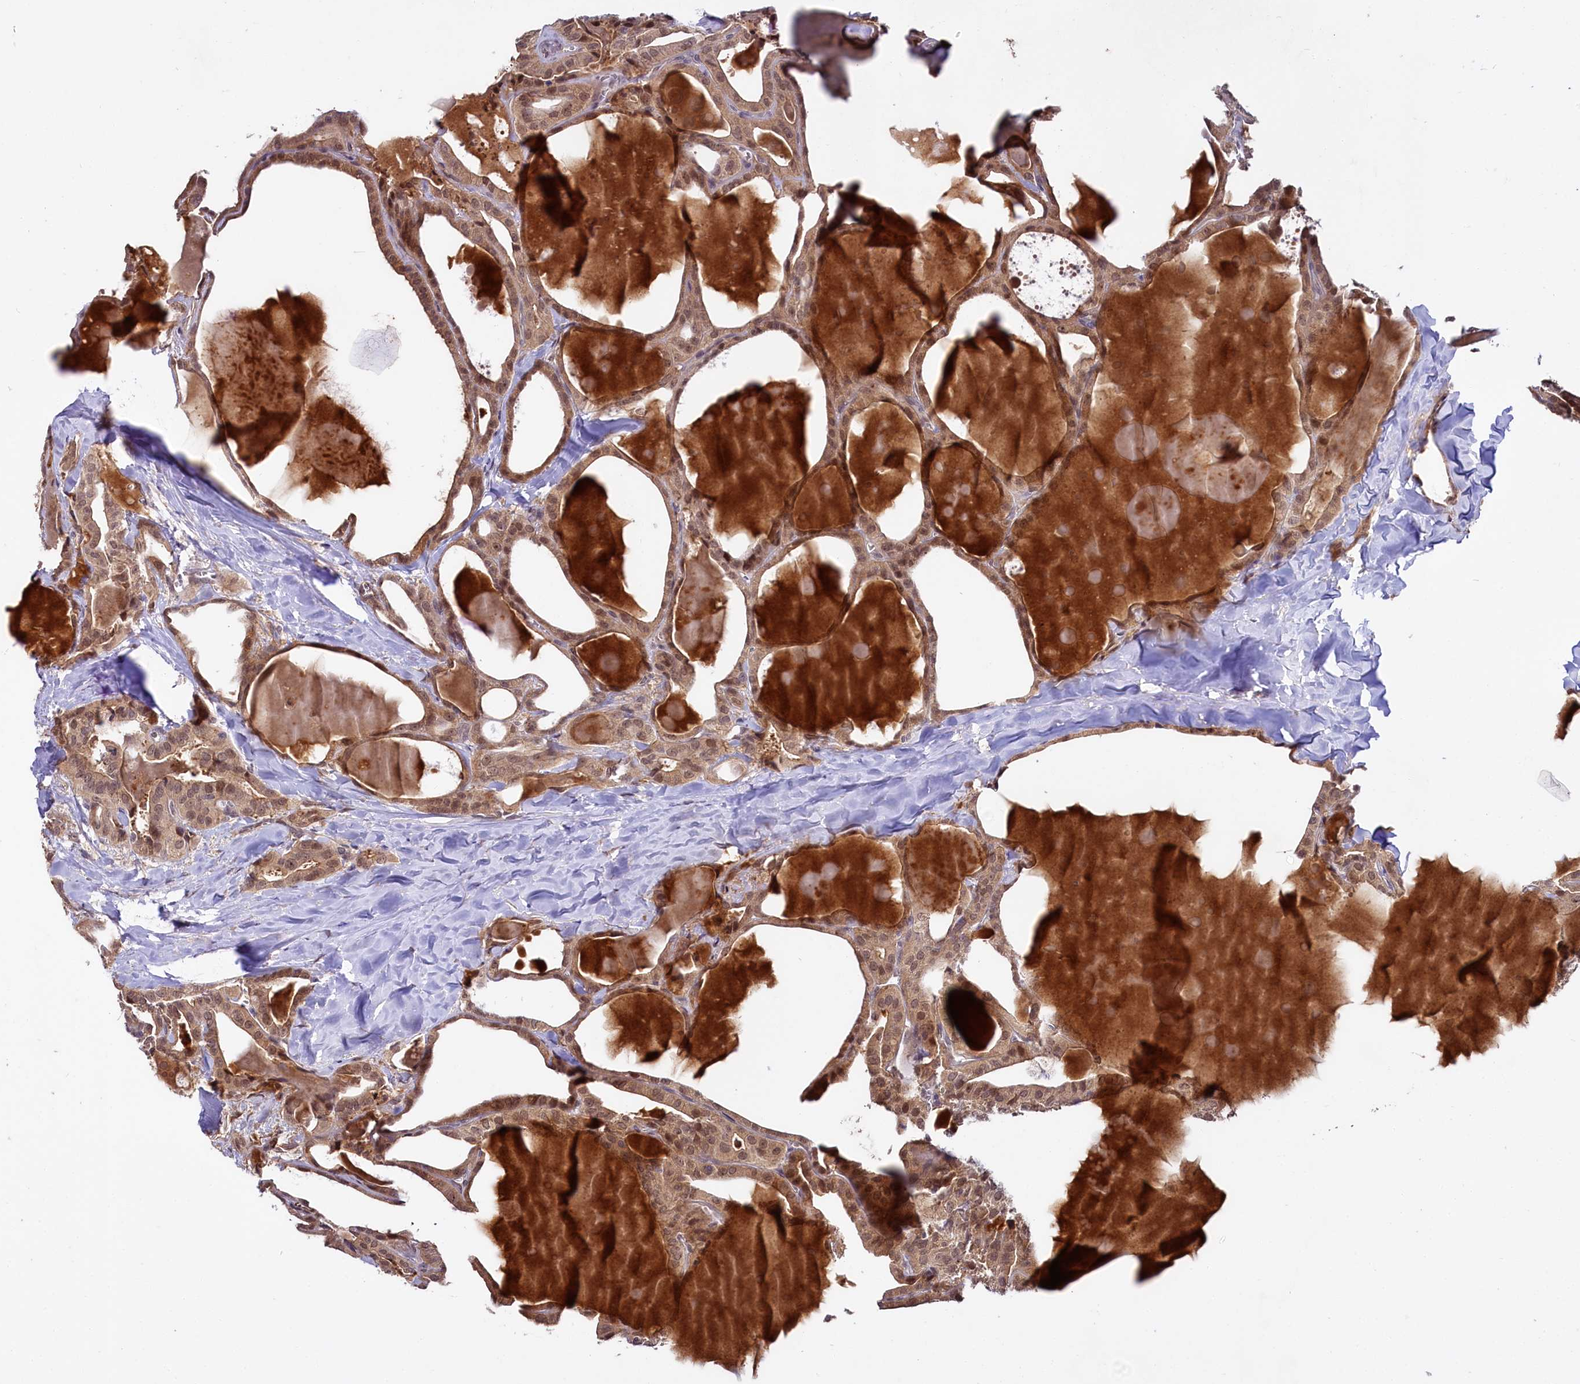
{"staining": {"intensity": "moderate", "quantity": ">75%", "location": "cytoplasmic/membranous,nuclear"}, "tissue": "thyroid cancer", "cell_type": "Tumor cells", "image_type": "cancer", "snomed": [{"axis": "morphology", "description": "Papillary adenocarcinoma, NOS"}, {"axis": "topography", "description": "Thyroid gland"}], "caption": "Thyroid papillary adenocarcinoma was stained to show a protein in brown. There is medium levels of moderate cytoplasmic/membranous and nuclear staining in about >75% of tumor cells. The staining is performed using DAB brown chromogen to label protein expression. The nuclei are counter-stained blue using hematoxylin.", "gene": "UBE3A", "patient": {"sex": "male", "age": 52}}